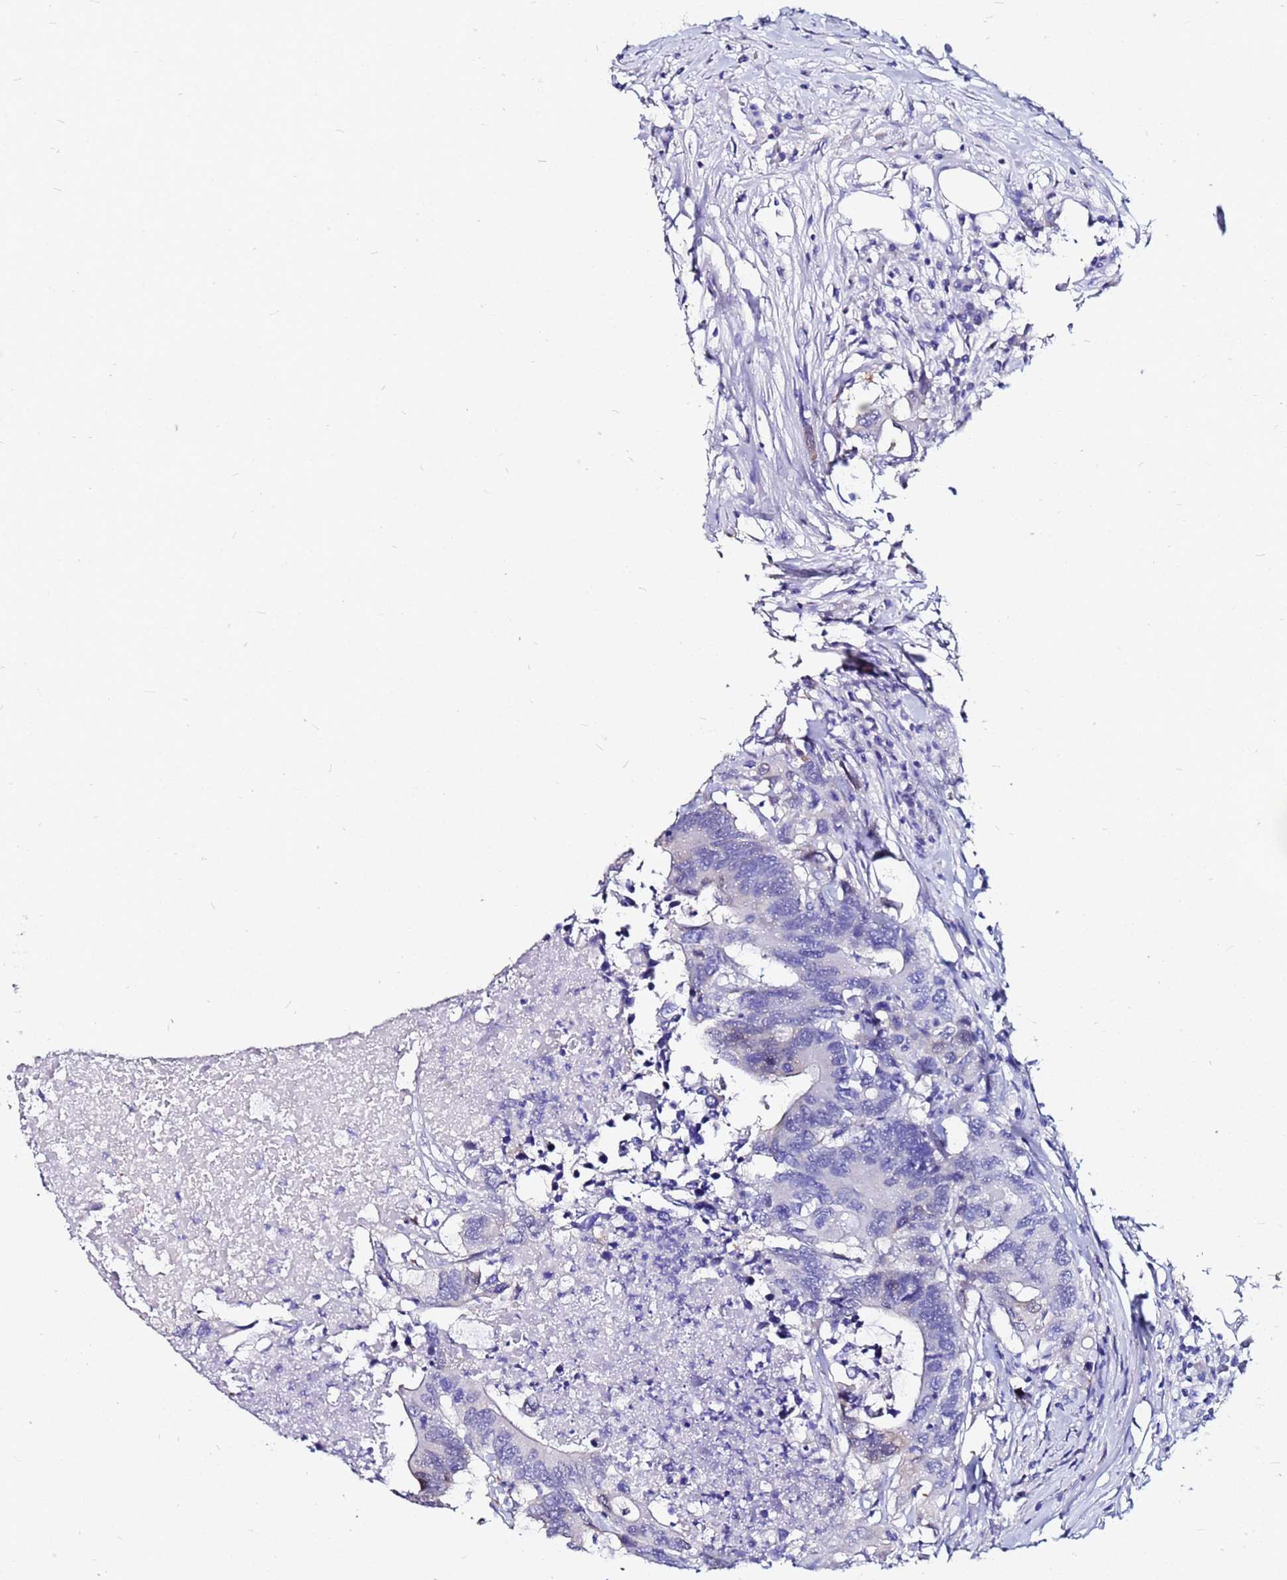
{"staining": {"intensity": "negative", "quantity": "none", "location": "none"}, "tissue": "colorectal cancer", "cell_type": "Tumor cells", "image_type": "cancer", "snomed": [{"axis": "morphology", "description": "Adenocarcinoma, NOS"}, {"axis": "topography", "description": "Colon"}], "caption": "Human colorectal cancer stained for a protein using immunohistochemistry (IHC) shows no expression in tumor cells.", "gene": "PPP1R14C", "patient": {"sex": "male", "age": 71}}